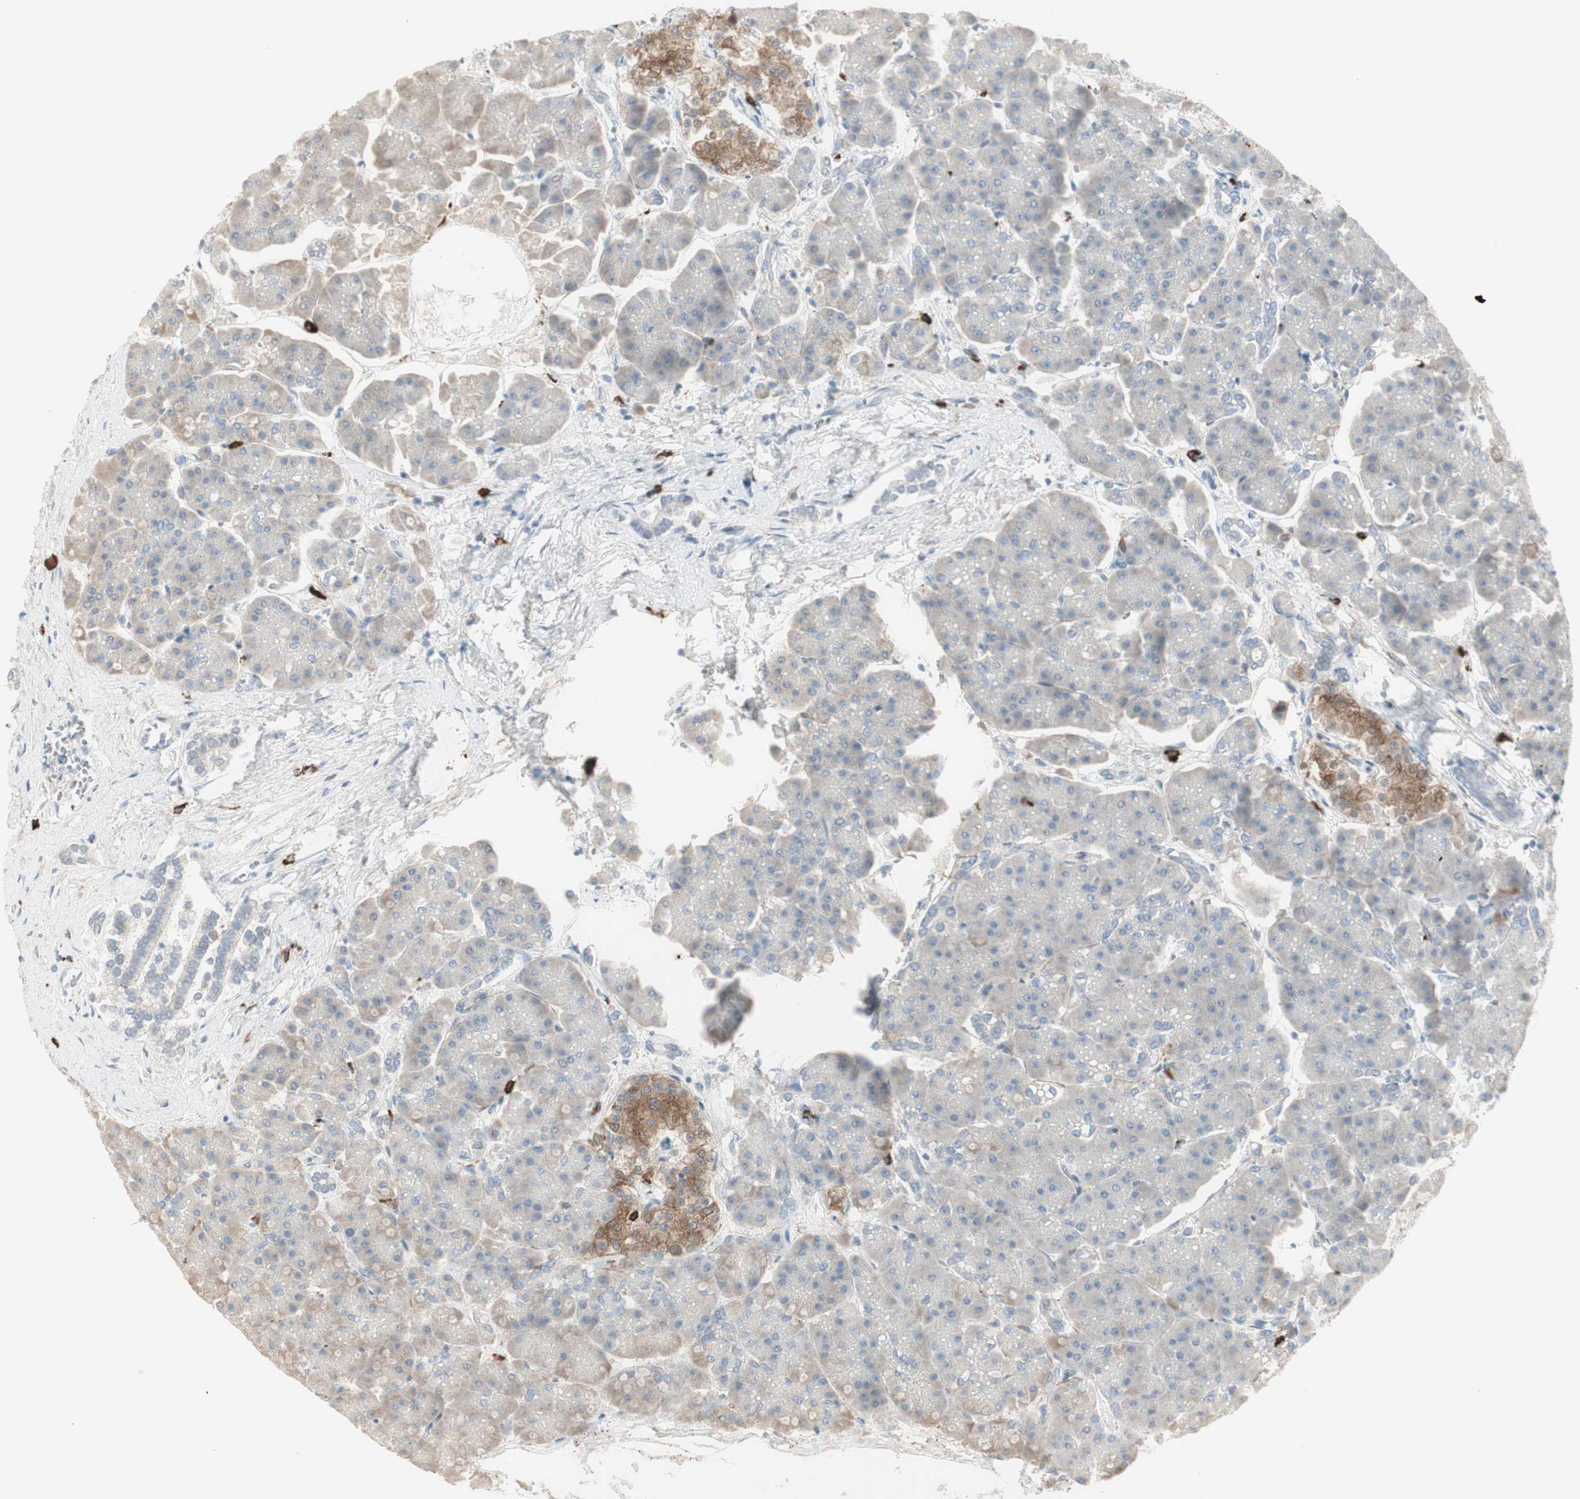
{"staining": {"intensity": "weak", "quantity": "<25%", "location": "cytoplasmic/membranous"}, "tissue": "pancreas", "cell_type": "Exocrine glandular cells", "image_type": "normal", "snomed": [{"axis": "morphology", "description": "Normal tissue, NOS"}, {"axis": "topography", "description": "Pancreas"}], "caption": "Immunohistochemical staining of normal human pancreas displays no significant staining in exocrine glandular cells. Nuclei are stained in blue.", "gene": "MAPRE3", "patient": {"sex": "female", "age": 70}}